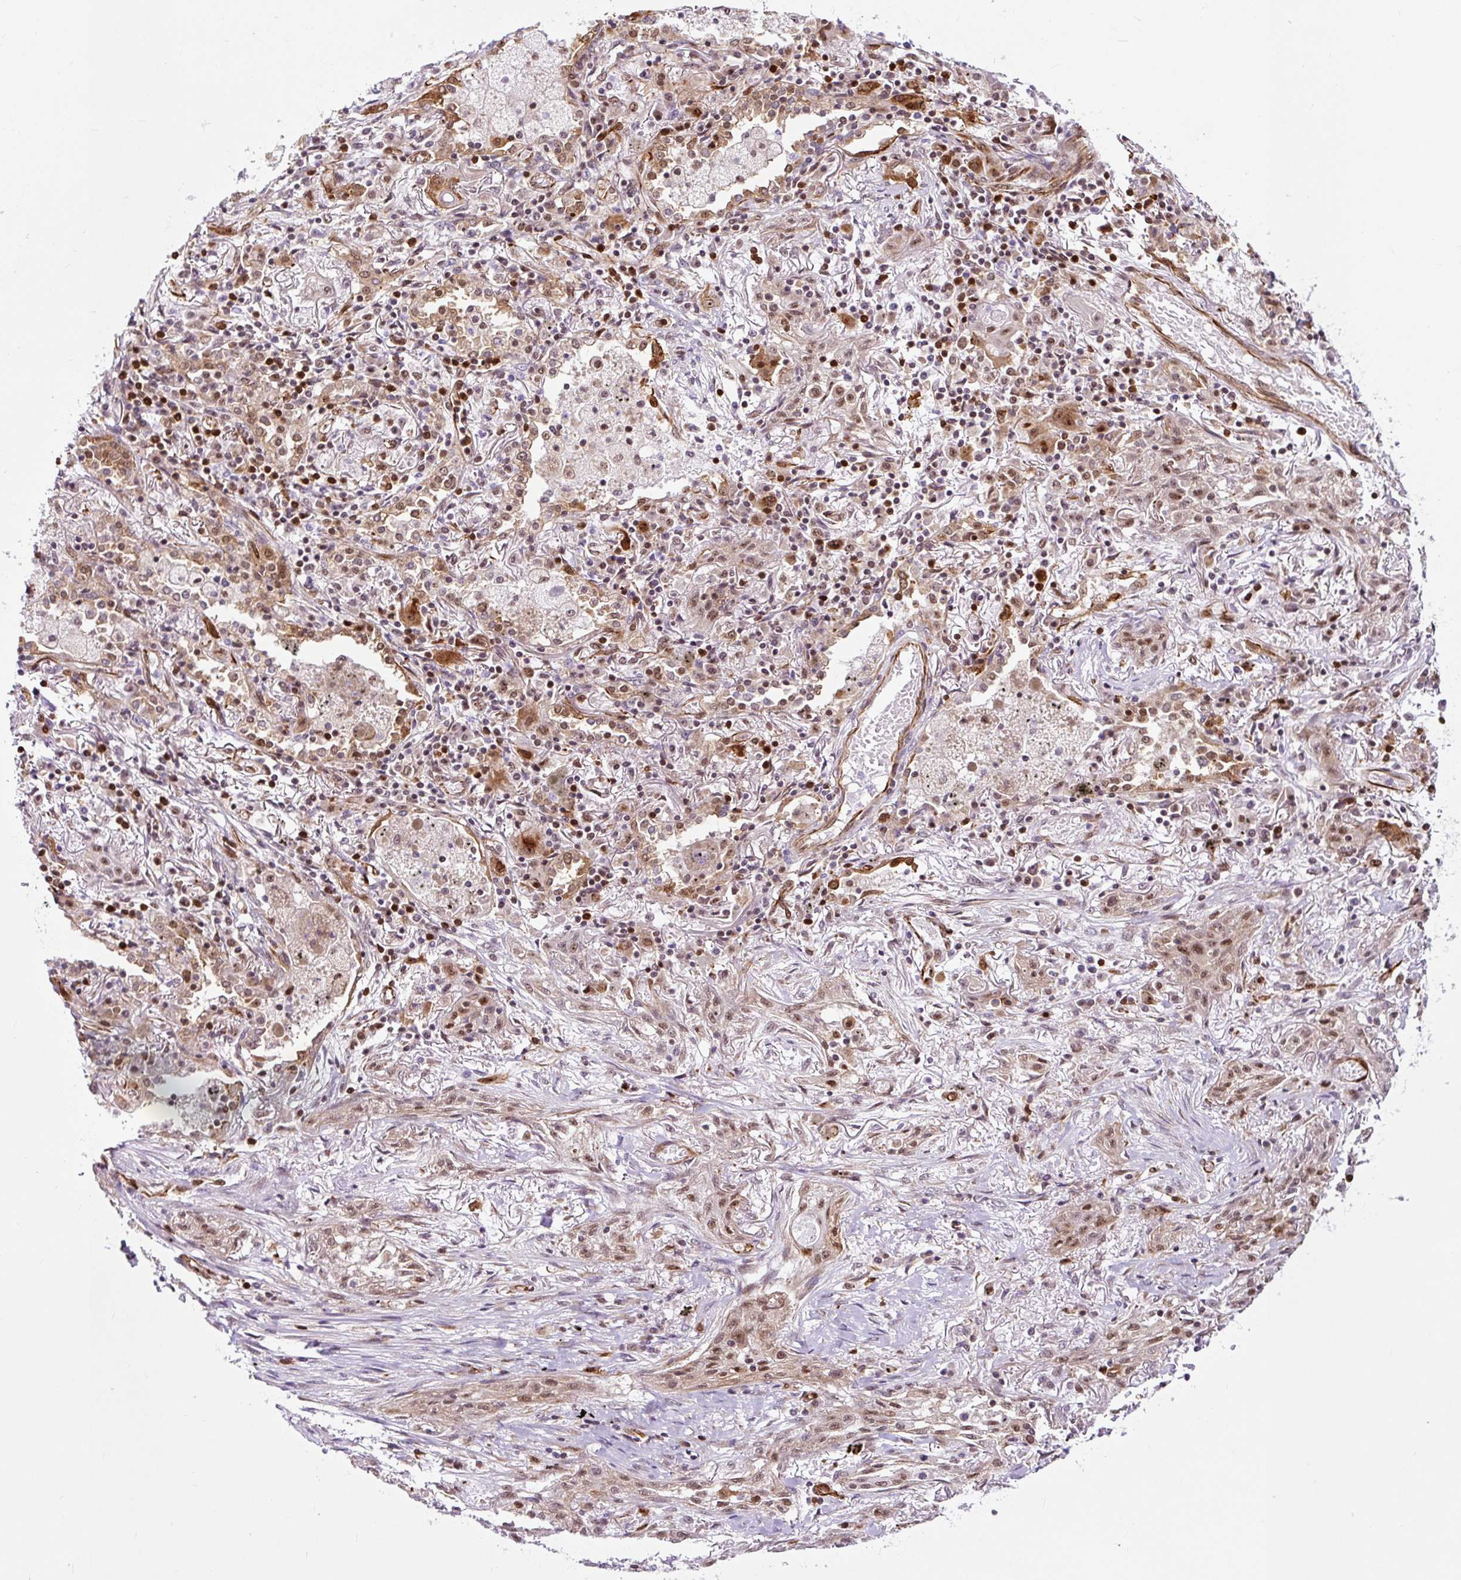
{"staining": {"intensity": "moderate", "quantity": ">75%", "location": "nuclear"}, "tissue": "lung cancer", "cell_type": "Tumor cells", "image_type": "cancer", "snomed": [{"axis": "morphology", "description": "Squamous cell carcinoma, NOS"}, {"axis": "topography", "description": "Lung"}], "caption": "DAB immunohistochemical staining of squamous cell carcinoma (lung) demonstrates moderate nuclear protein positivity in about >75% of tumor cells.", "gene": "LUC7L2", "patient": {"sex": "female", "age": 47}}